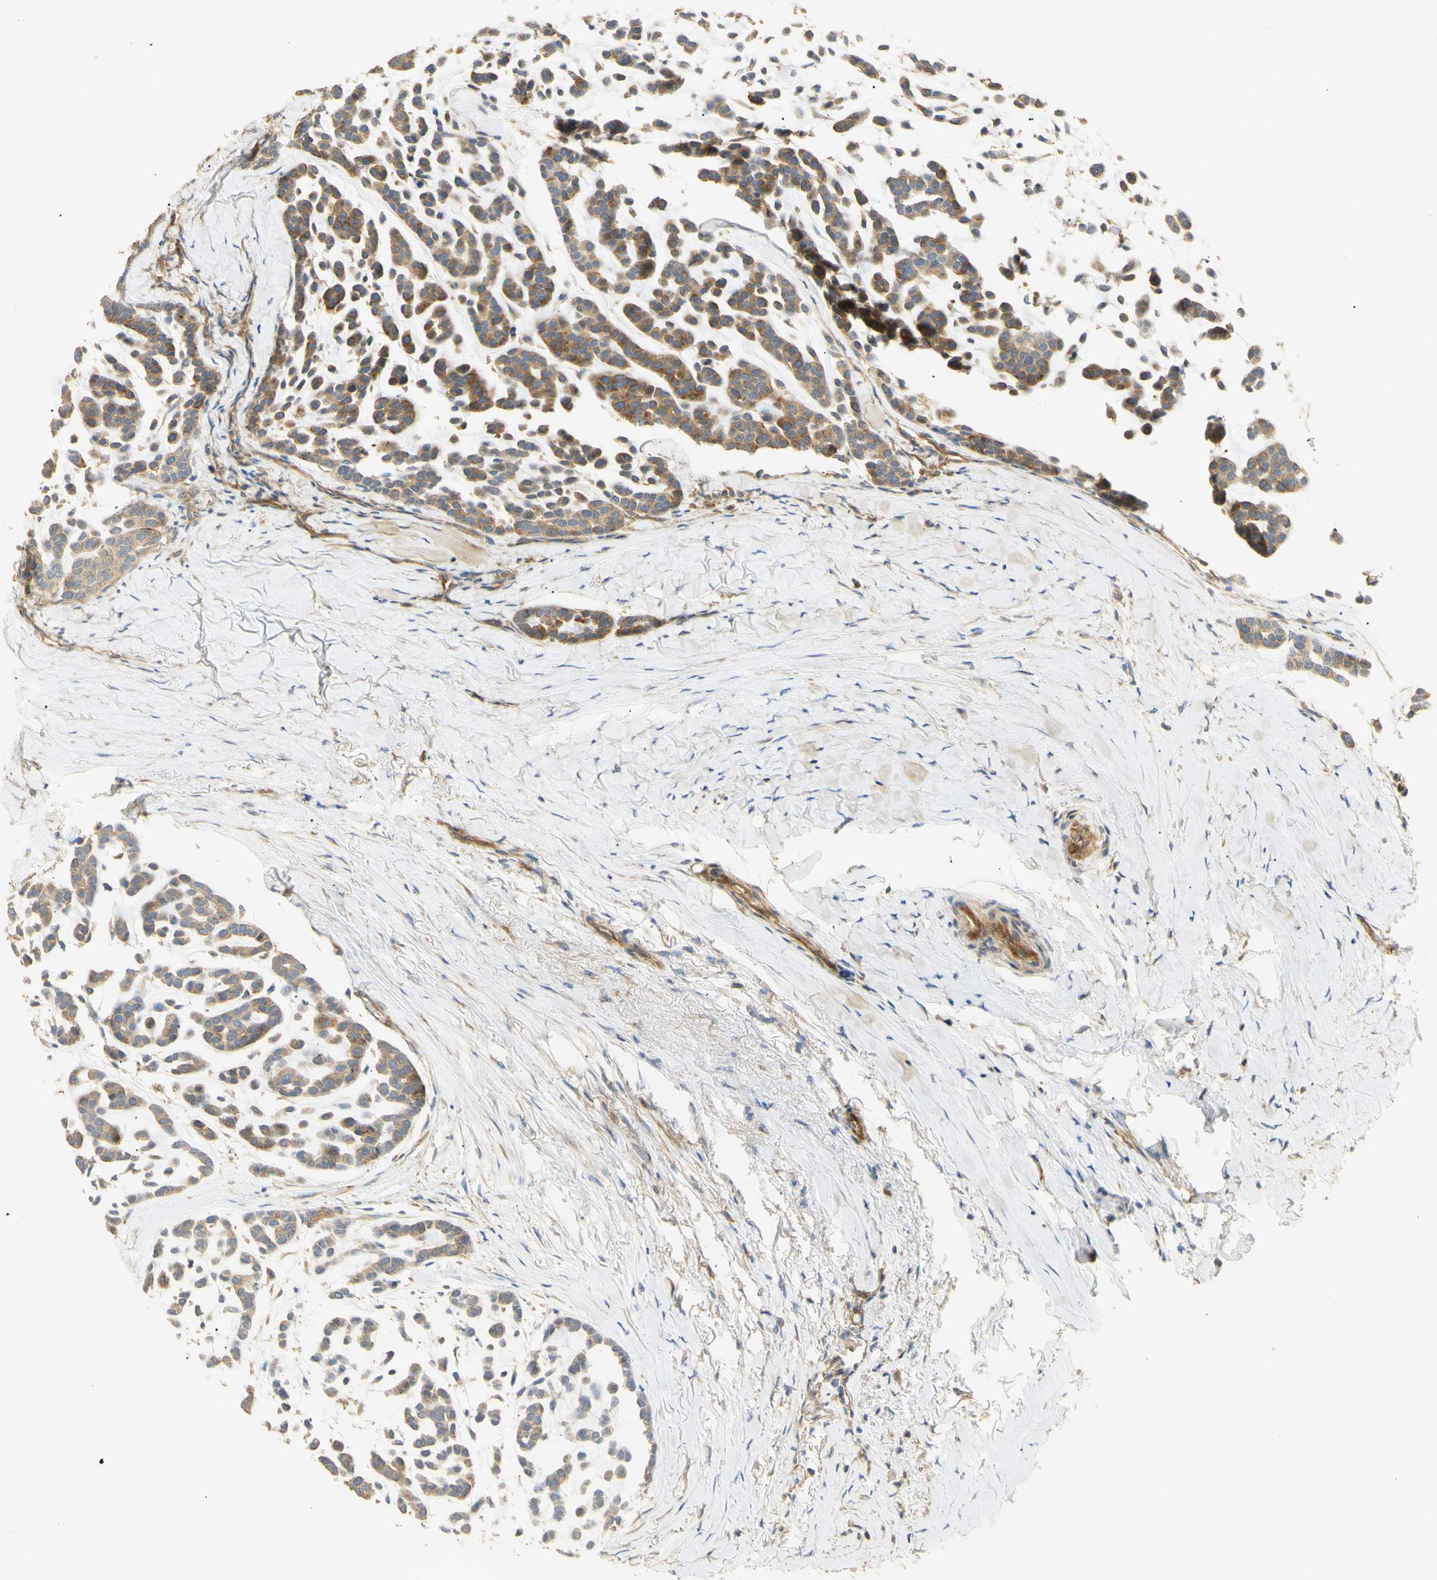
{"staining": {"intensity": "moderate", "quantity": "25%-75%", "location": "cytoplasmic/membranous"}, "tissue": "head and neck cancer", "cell_type": "Tumor cells", "image_type": "cancer", "snomed": [{"axis": "morphology", "description": "Adenocarcinoma, NOS"}, {"axis": "morphology", "description": "Adenoma, NOS"}, {"axis": "topography", "description": "Head-Neck"}], "caption": "Protein staining demonstrates moderate cytoplasmic/membranous staining in about 25%-75% of tumor cells in head and neck cancer (adenocarcinoma).", "gene": "KCNE4", "patient": {"sex": "female", "age": 55}}